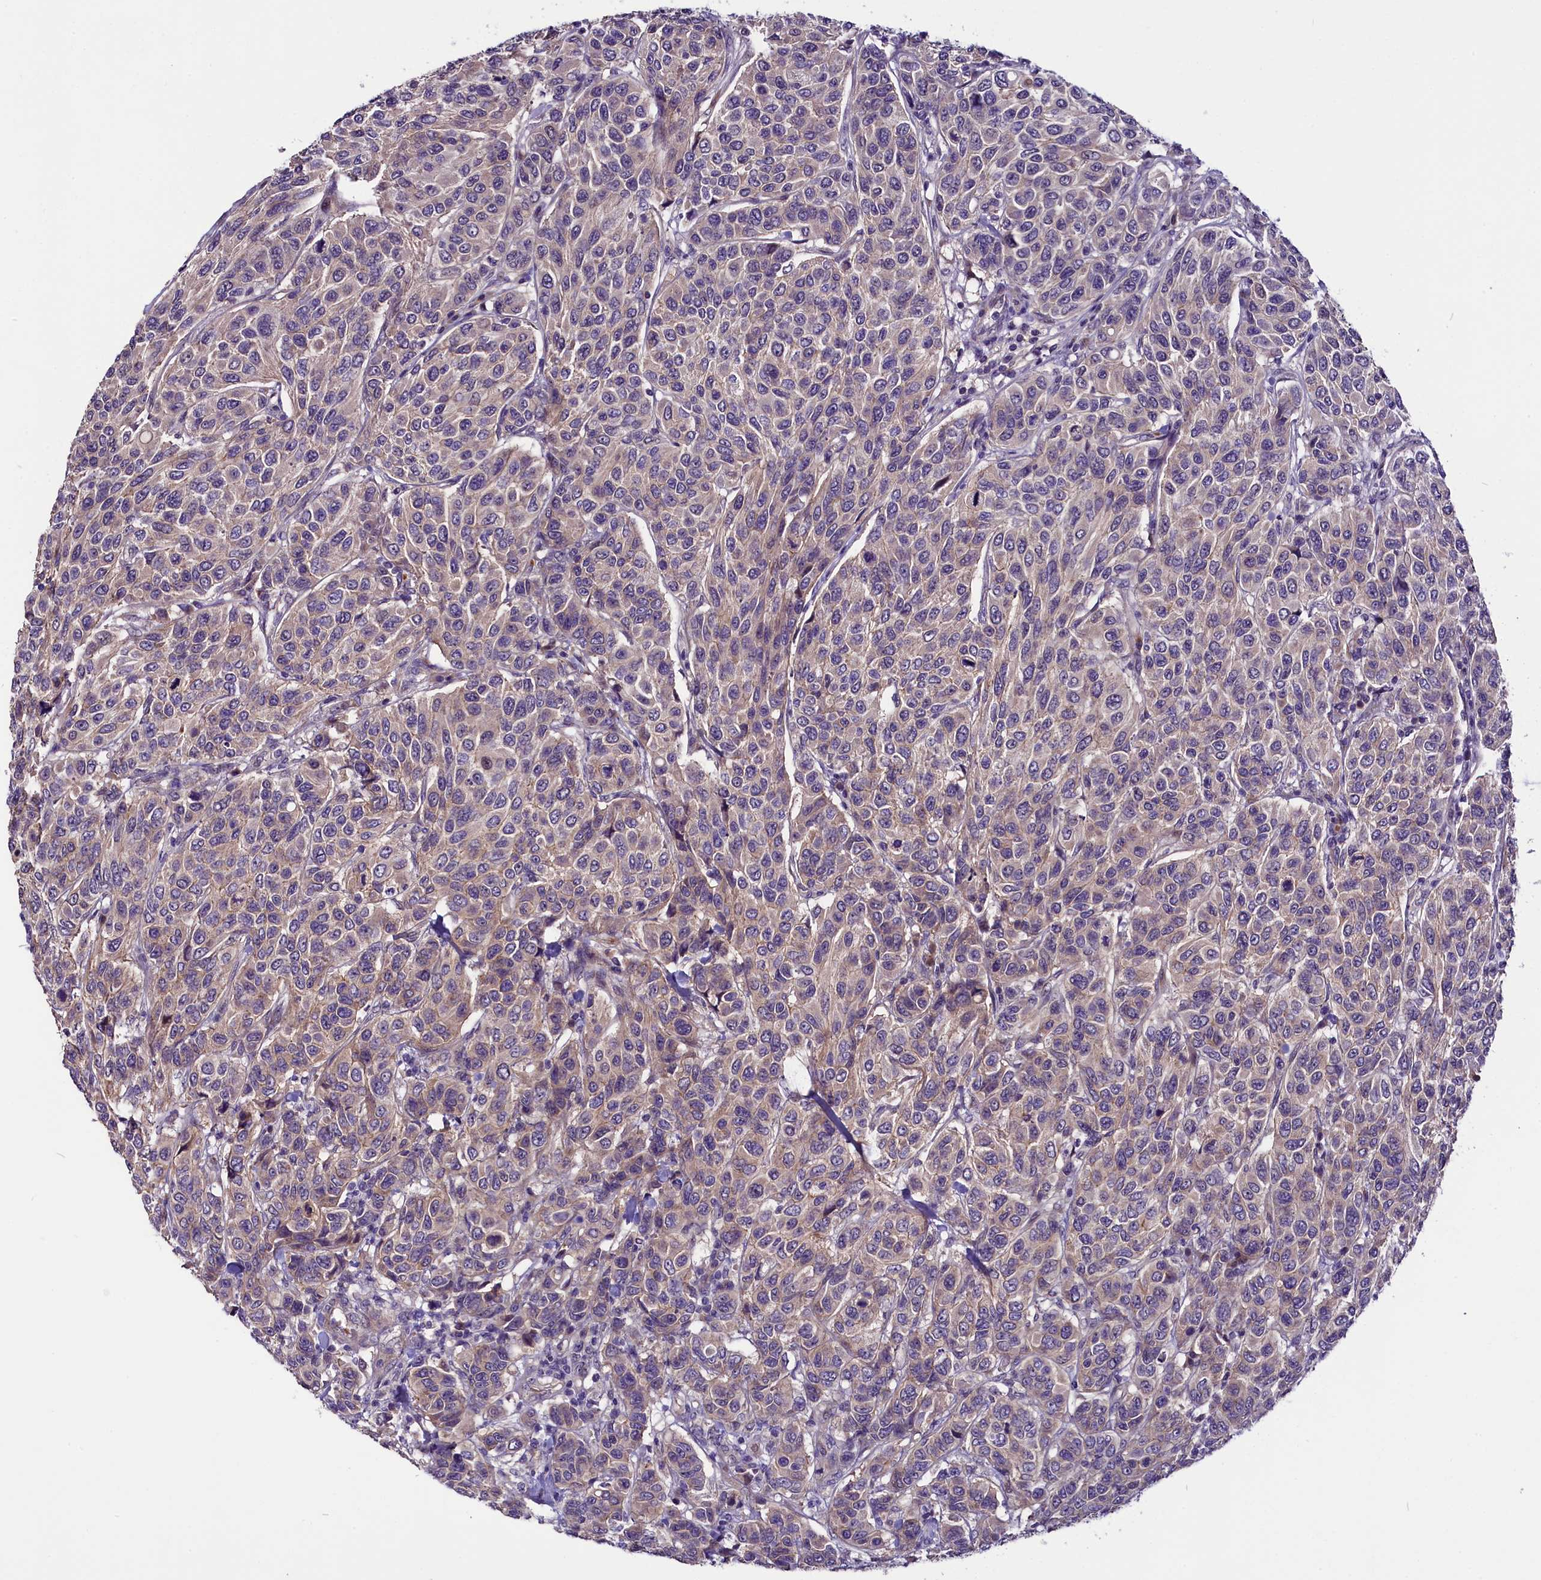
{"staining": {"intensity": "weak", "quantity": "25%-75%", "location": "cytoplasmic/membranous"}, "tissue": "breast cancer", "cell_type": "Tumor cells", "image_type": "cancer", "snomed": [{"axis": "morphology", "description": "Duct carcinoma"}, {"axis": "topography", "description": "Breast"}], "caption": "Immunohistochemical staining of human breast cancer reveals weak cytoplasmic/membranous protein positivity in about 25%-75% of tumor cells.", "gene": "C9orf40", "patient": {"sex": "female", "age": 55}}